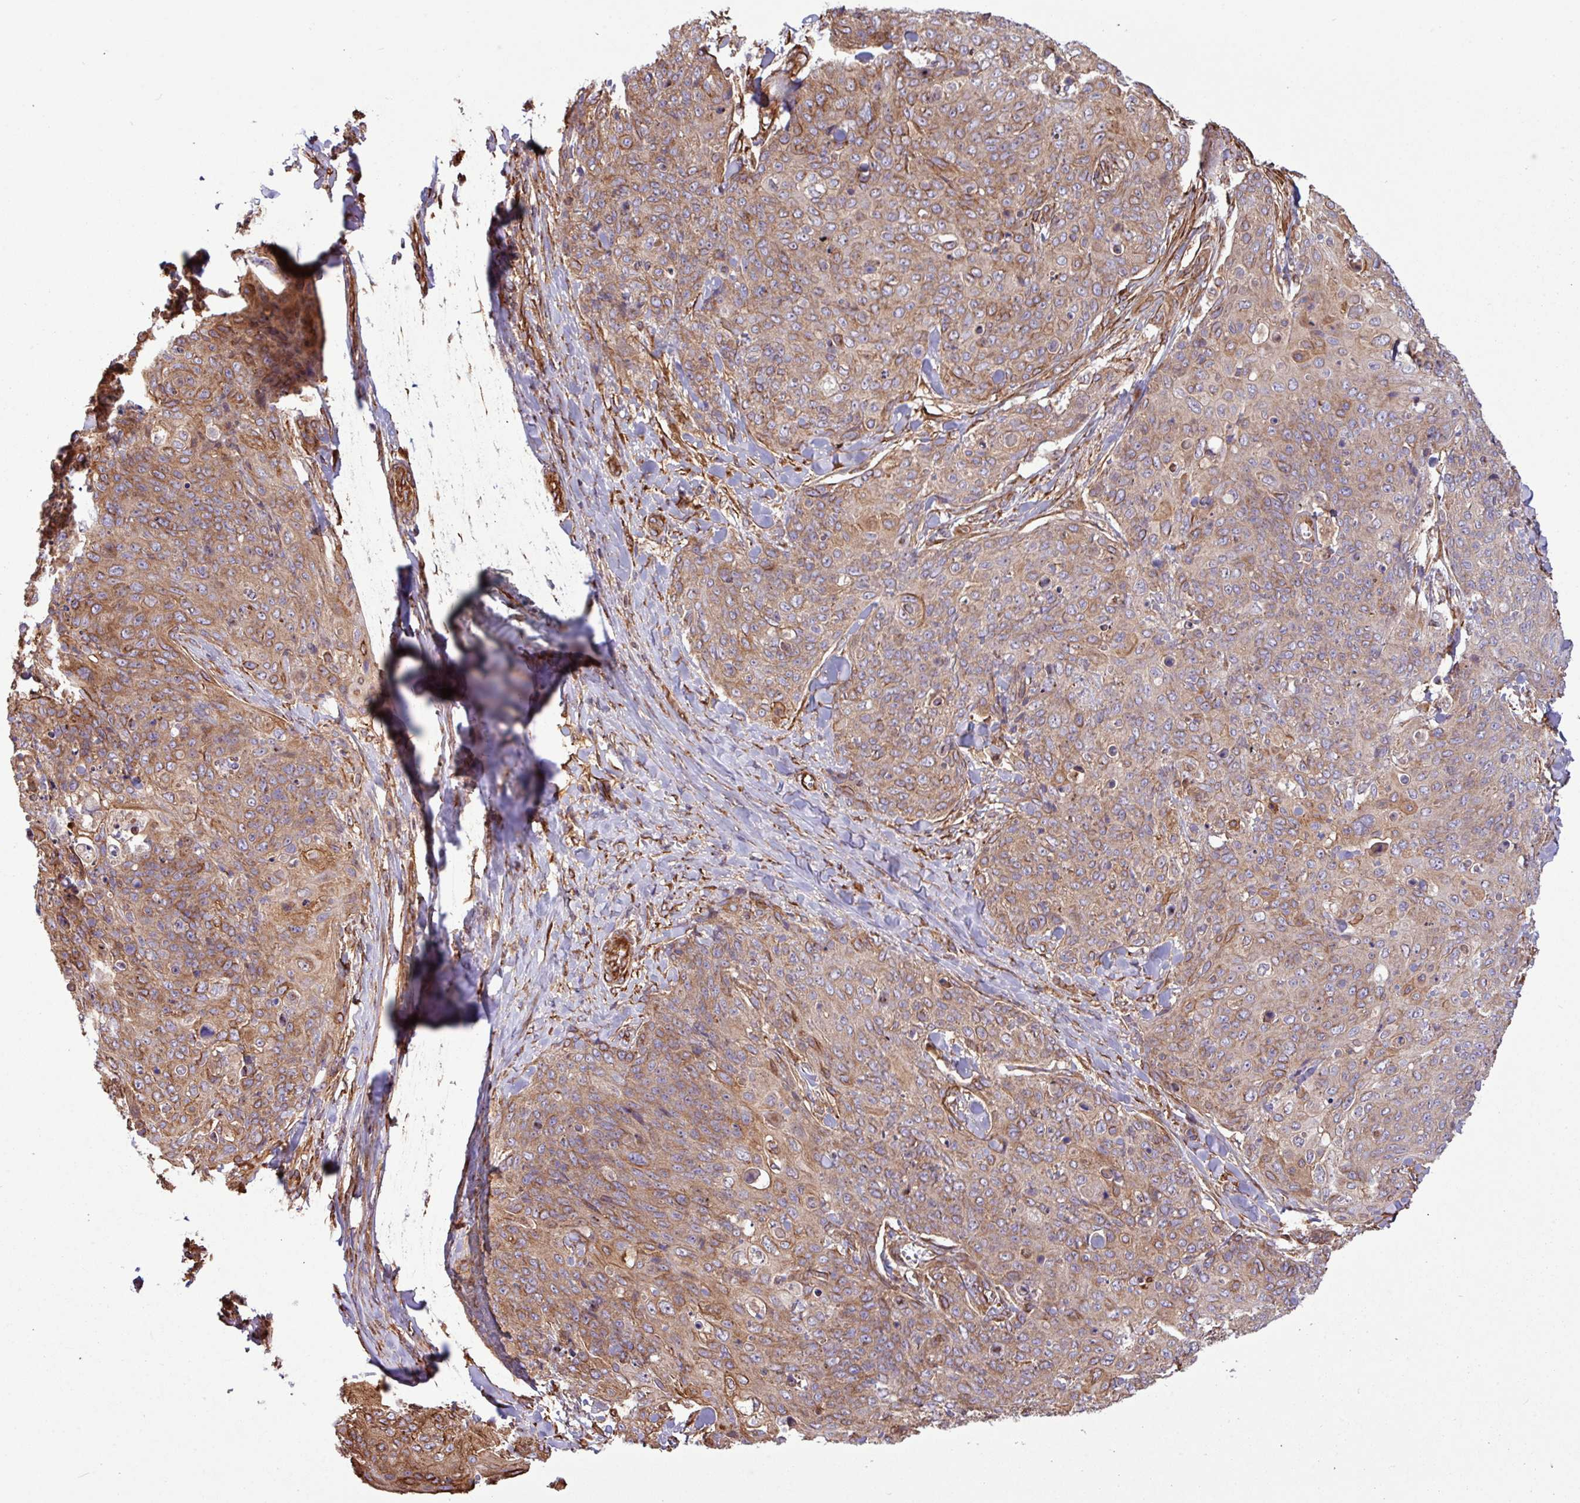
{"staining": {"intensity": "moderate", "quantity": ">75%", "location": "cytoplasmic/membranous"}, "tissue": "skin cancer", "cell_type": "Tumor cells", "image_type": "cancer", "snomed": [{"axis": "morphology", "description": "Squamous cell carcinoma, NOS"}, {"axis": "topography", "description": "Skin"}, {"axis": "topography", "description": "Vulva"}], "caption": "This histopathology image reveals IHC staining of skin squamous cell carcinoma, with medium moderate cytoplasmic/membranous expression in approximately >75% of tumor cells.", "gene": "ZNF300", "patient": {"sex": "female", "age": 85}}